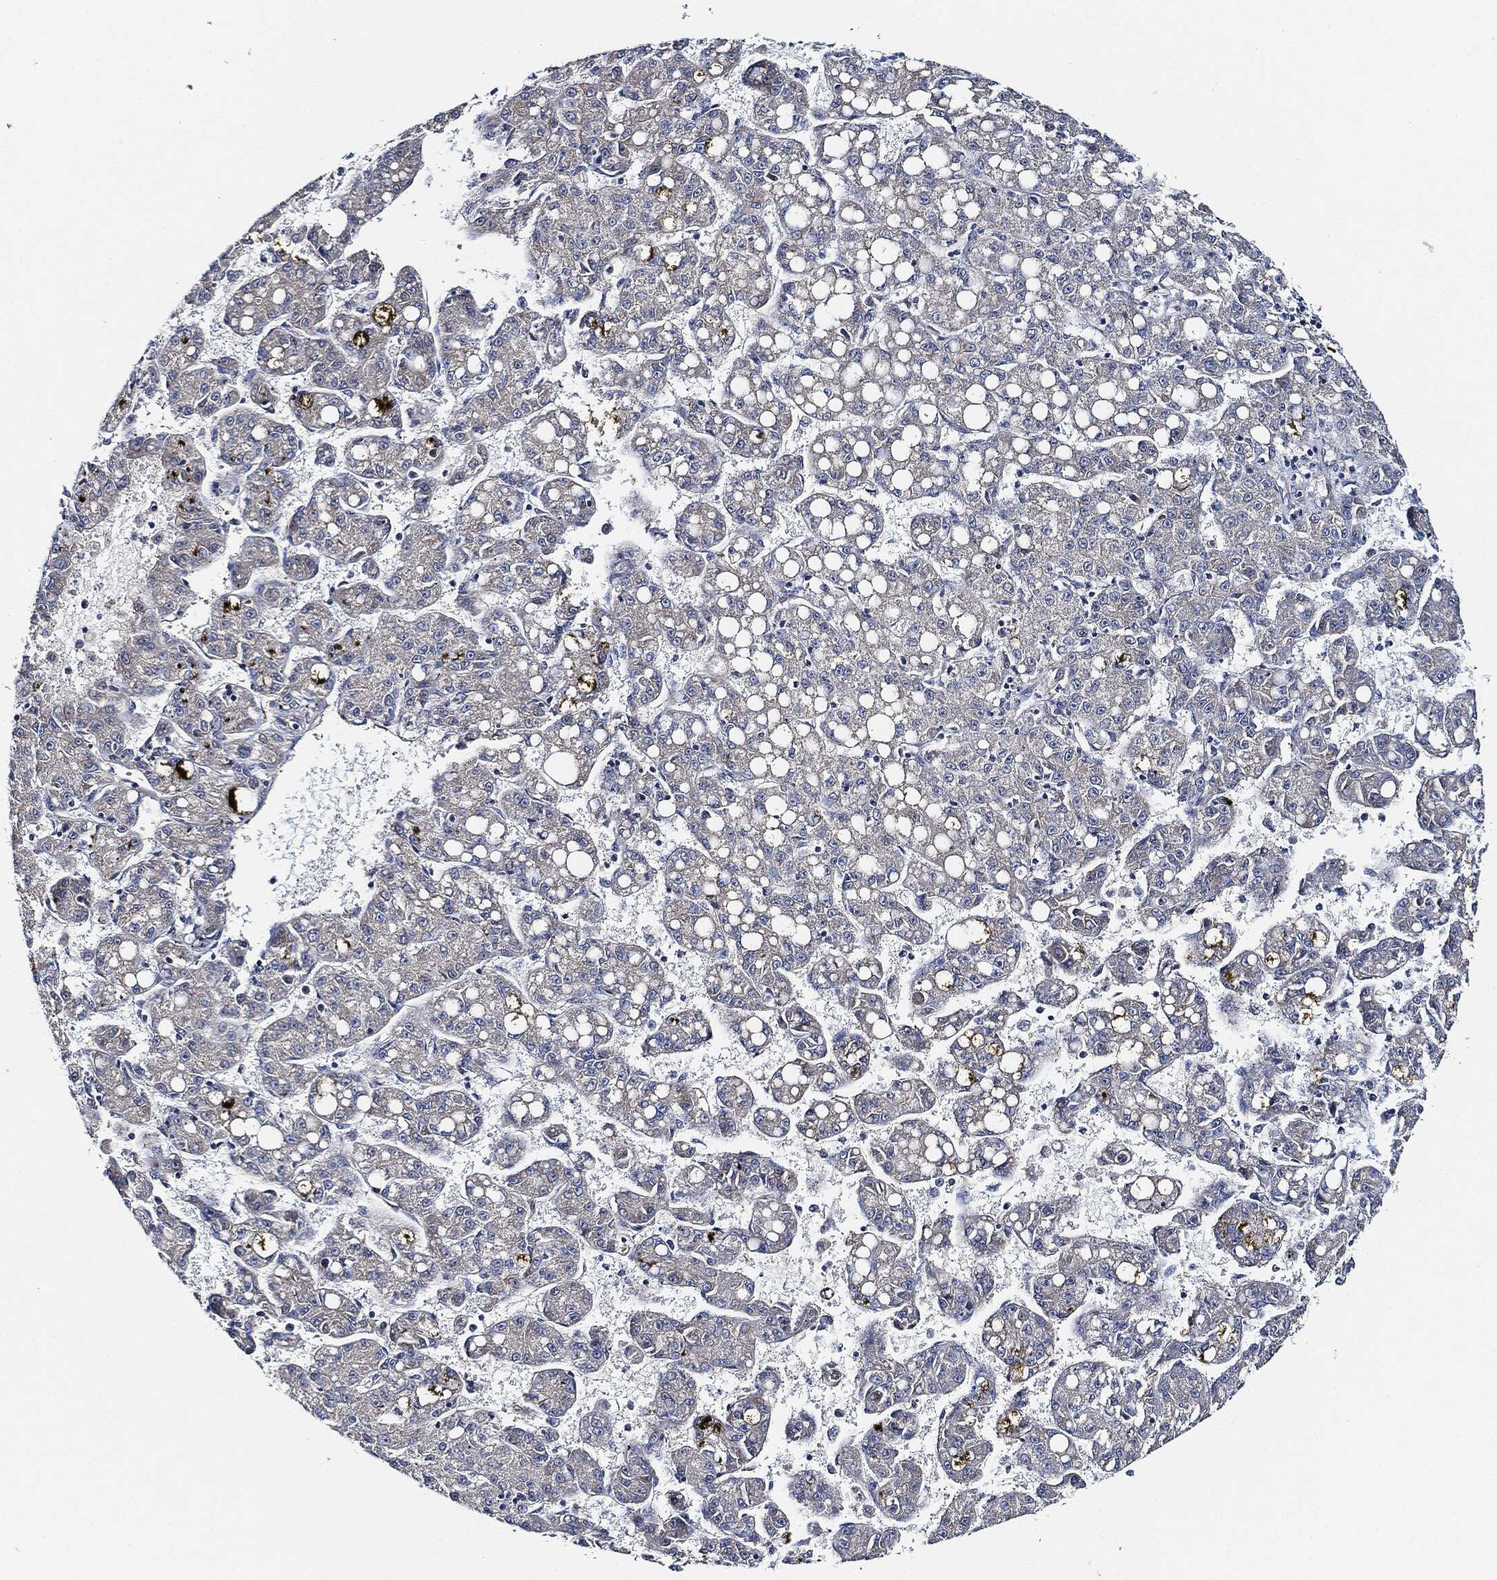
{"staining": {"intensity": "negative", "quantity": "none", "location": "none"}, "tissue": "liver cancer", "cell_type": "Tumor cells", "image_type": "cancer", "snomed": [{"axis": "morphology", "description": "Carcinoma, Hepatocellular, NOS"}, {"axis": "topography", "description": "Liver"}], "caption": "IHC micrograph of human liver cancer (hepatocellular carcinoma) stained for a protein (brown), which shows no positivity in tumor cells. (DAB immunohistochemistry (IHC), high magnification).", "gene": "THSD1", "patient": {"sex": "female", "age": 65}}